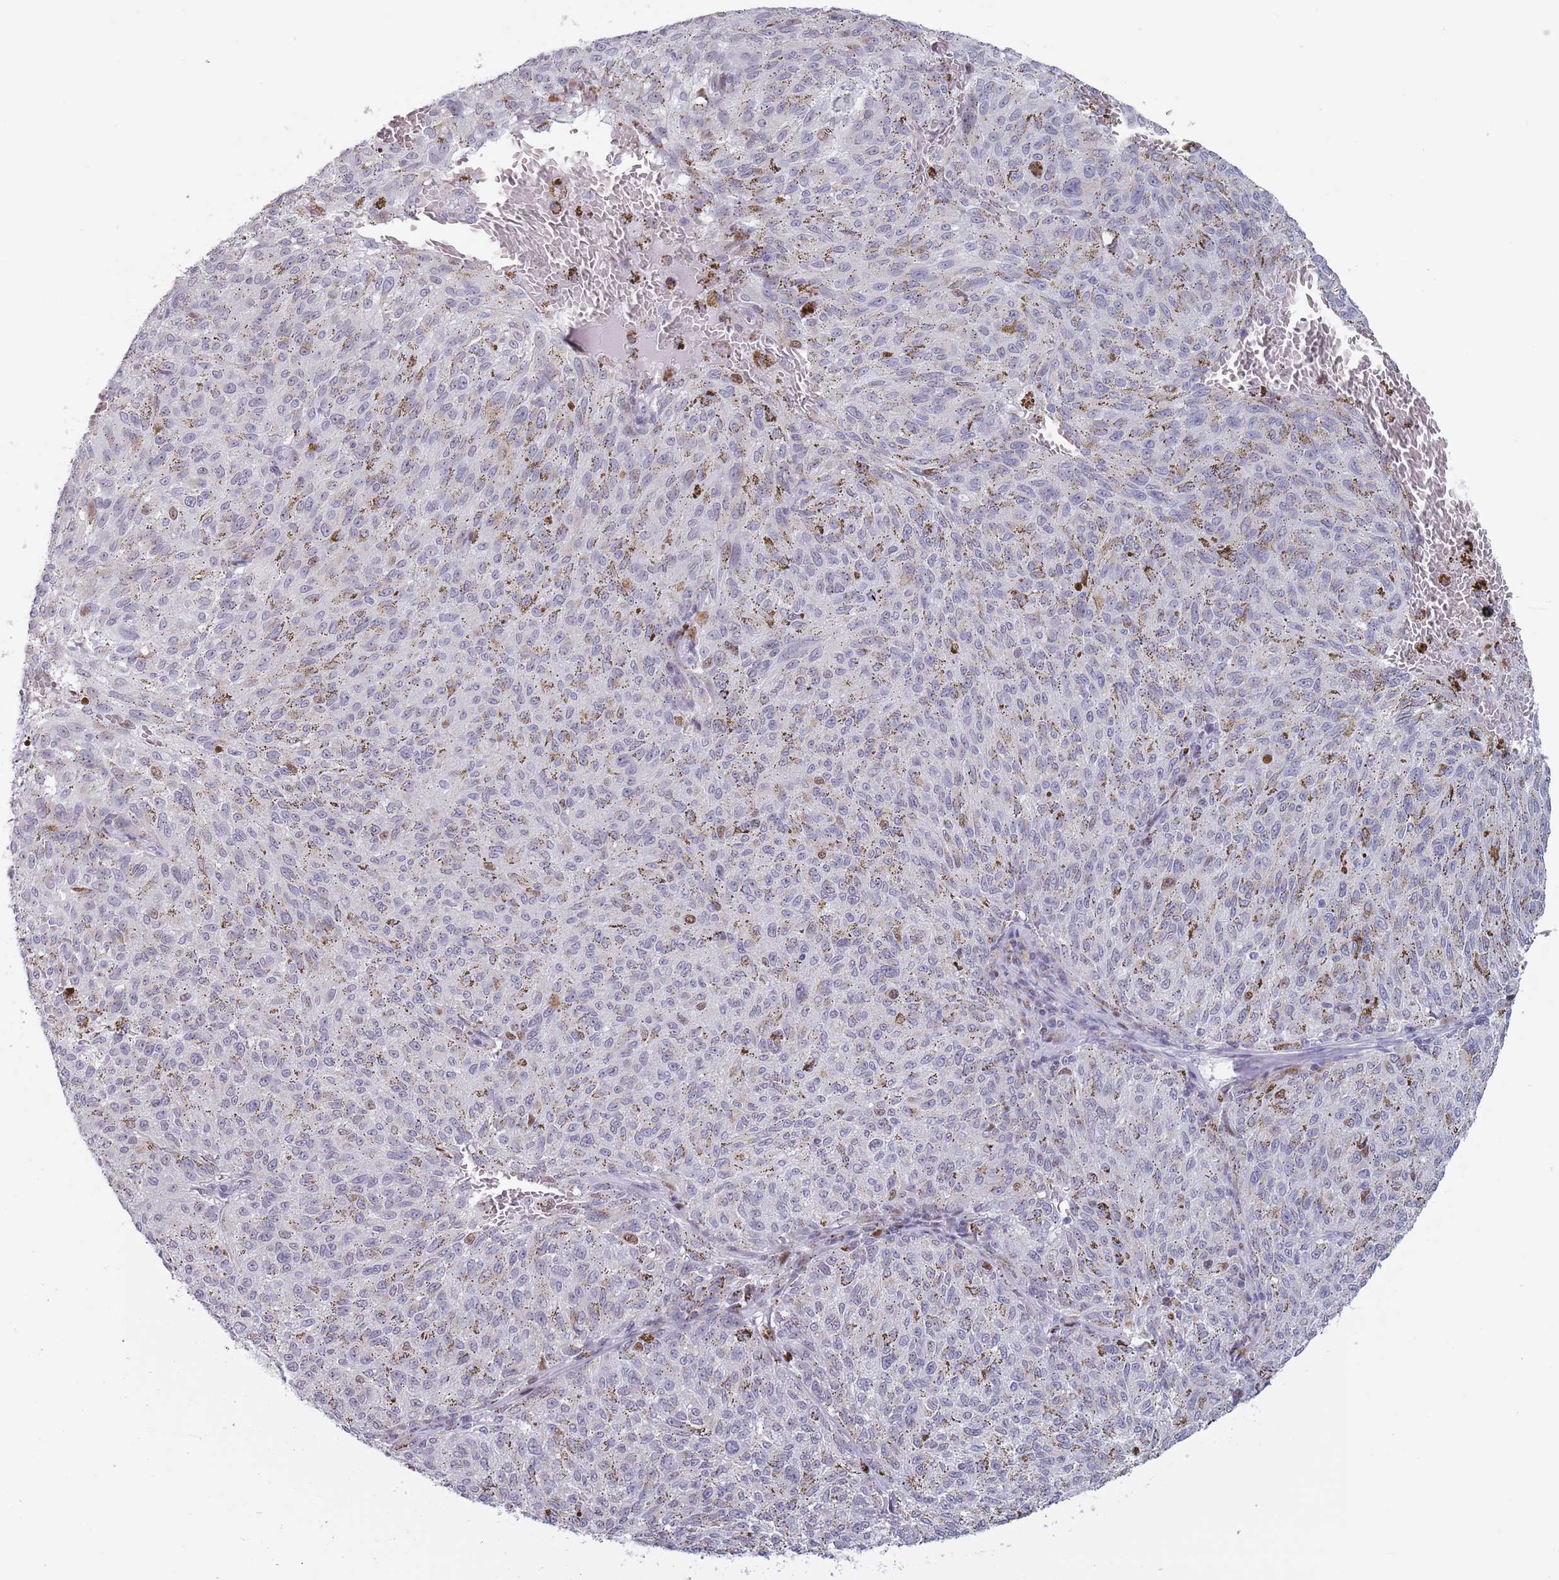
{"staining": {"intensity": "negative", "quantity": "none", "location": "none"}, "tissue": "melanoma", "cell_type": "Tumor cells", "image_type": "cancer", "snomed": [{"axis": "morphology", "description": "Malignant melanoma, NOS"}, {"axis": "topography", "description": "Skin"}], "caption": "DAB immunohistochemical staining of human melanoma shows no significant staining in tumor cells. (Stains: DAB immunohistochemistry (IHC) with hematoxylin counter stain, Microscopy: brightfield microscopy at high magnification).", "gene": "ZKSCAN2", "patient": {"sex": "female", "age": 72}}